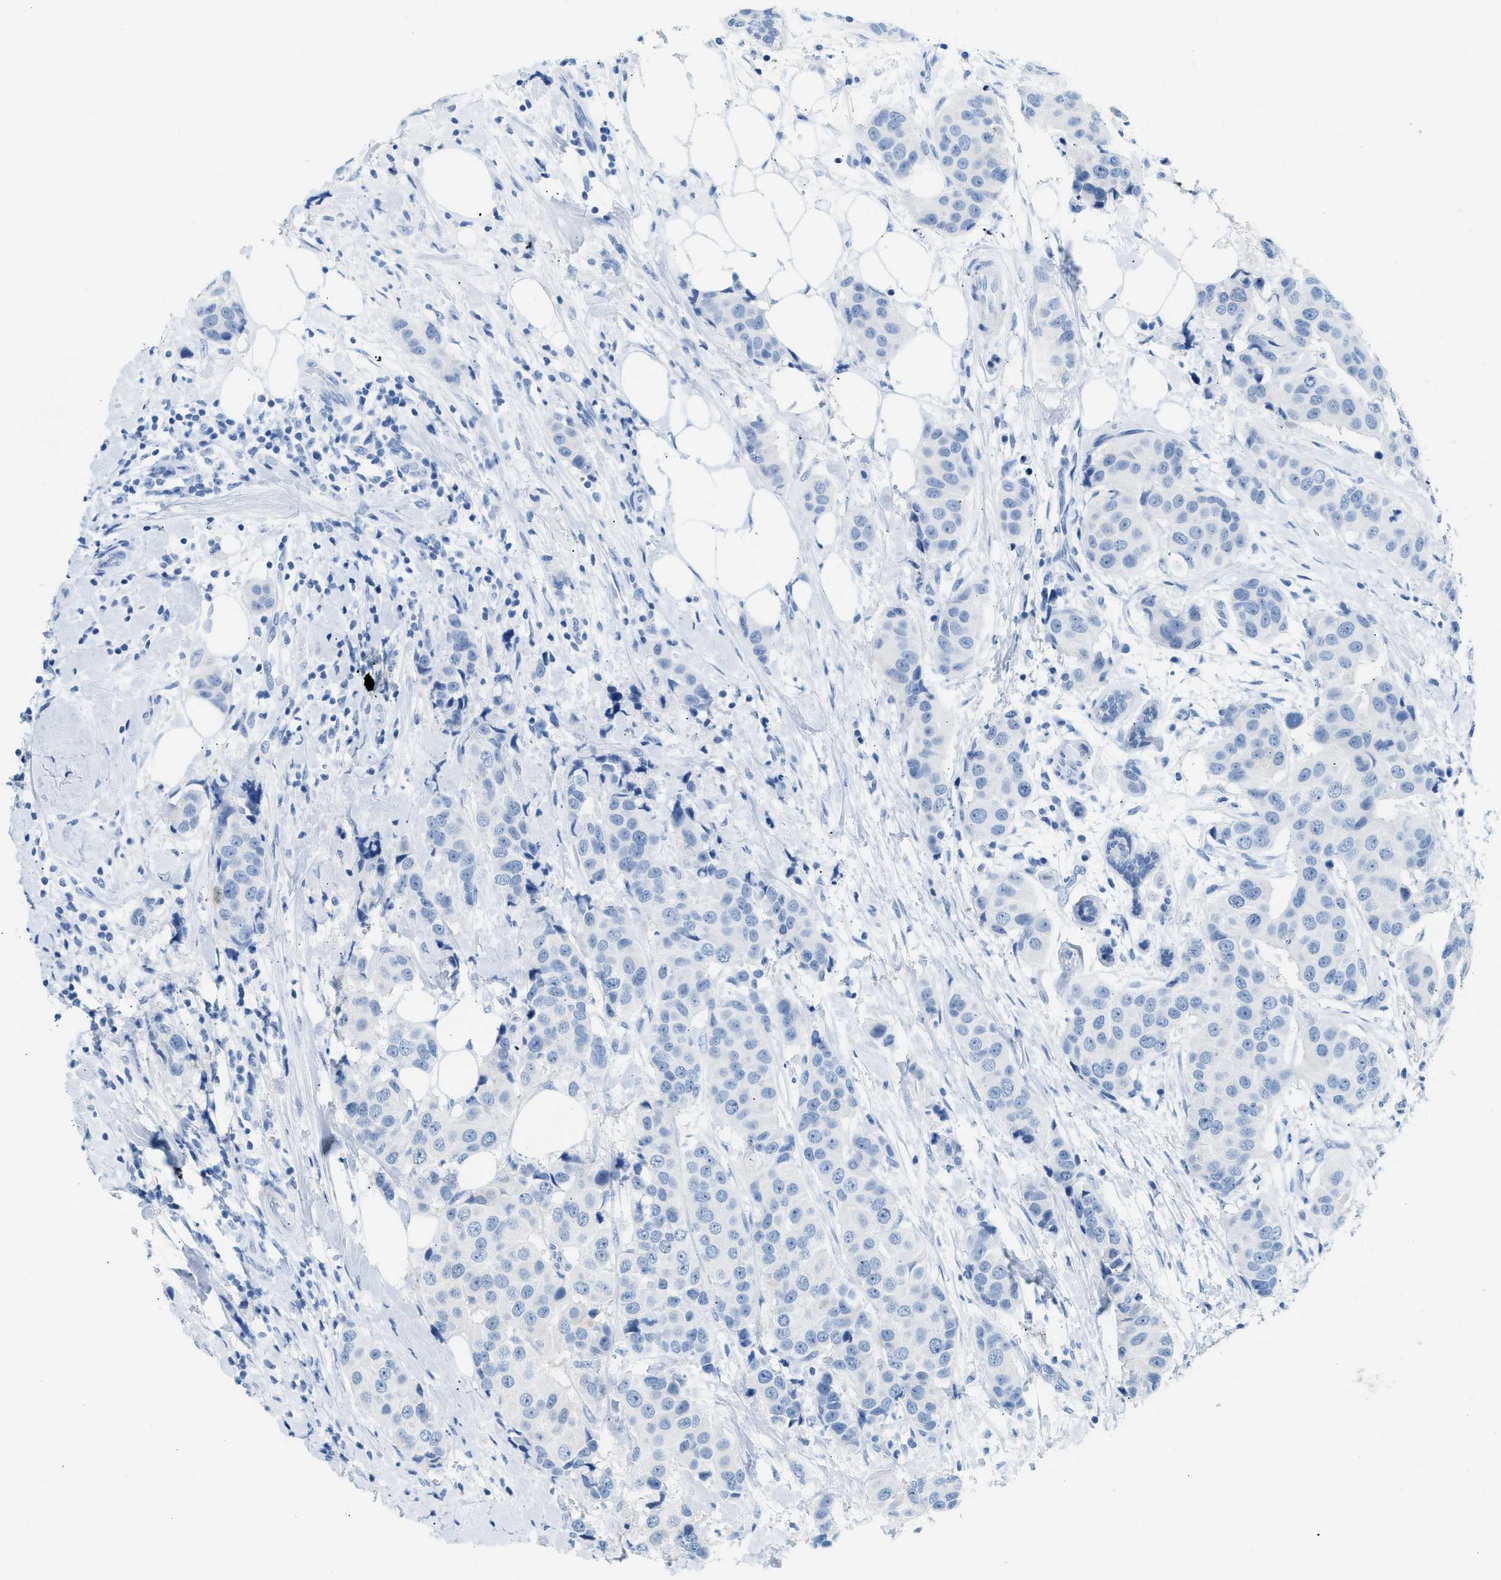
{"staining": {"intensity": "negative", "quantity": "none", "location": "none"}, "tissue": "breast cancer", "cell_type": "Tumor cells", "image_type": "cancer", "snomed": [{"axis": "morphology", "description": "Normal tissue, NOS"}, {"axis": "morphology", "description": "Duct carcinoma"}, {"axis": "topography", "description": "Breast"}], "caption": "Immunohistochemistry image of neoplastic tissue: human breast cancer (invasive ductal carcinoma) stained with DAB demonstrates no significant protein expression in tumor cells.", "gene": "SPAM1", "patient": {"sex": "female", "age": 39}}